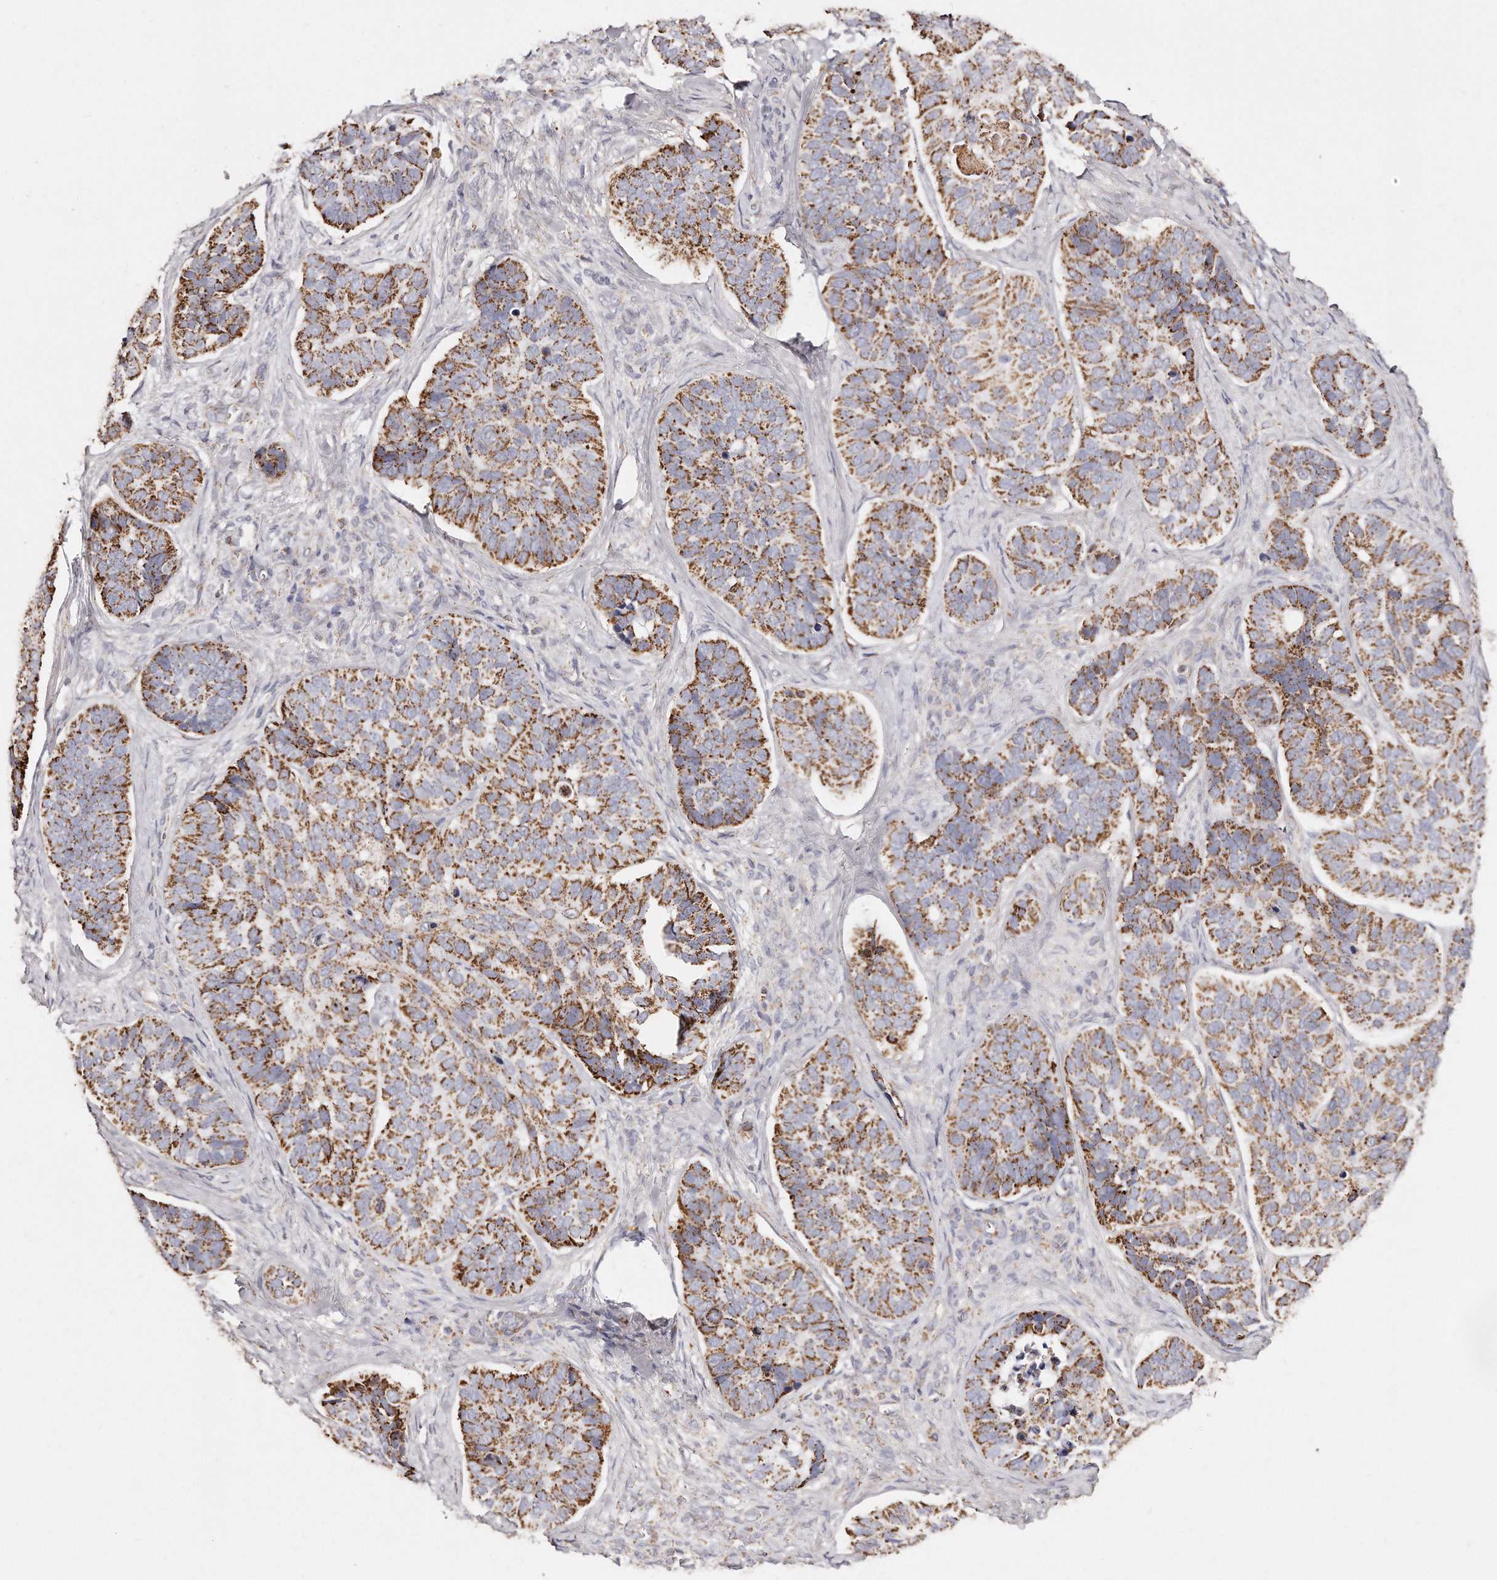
{"staining": {"intensity": "moderate", "quantity": ">75%", "location": "cytoplasmic/membranous"}, "tissue": "skin cancer", "cell_type": "Tumor cells", "image_type": "cancer", "snomed": [{"axis": "morphology", "description": "Basal cell carcinoma"}, {"axis": "topography", "description": "Skin"}], "caption": "DAB immunohistochemical staining of skin cancer (basal cell carcinoma) demonstrates moderate cytoplasmic/membranous protein positivity in about >75% of tumor cells. The staining is performed using DAB brown chromogen to label protein expression. The nuclei are counter-stained blue using hematoxylin.", "gene": "RTKN", "patient": {"sex": "male", "age": 62}}